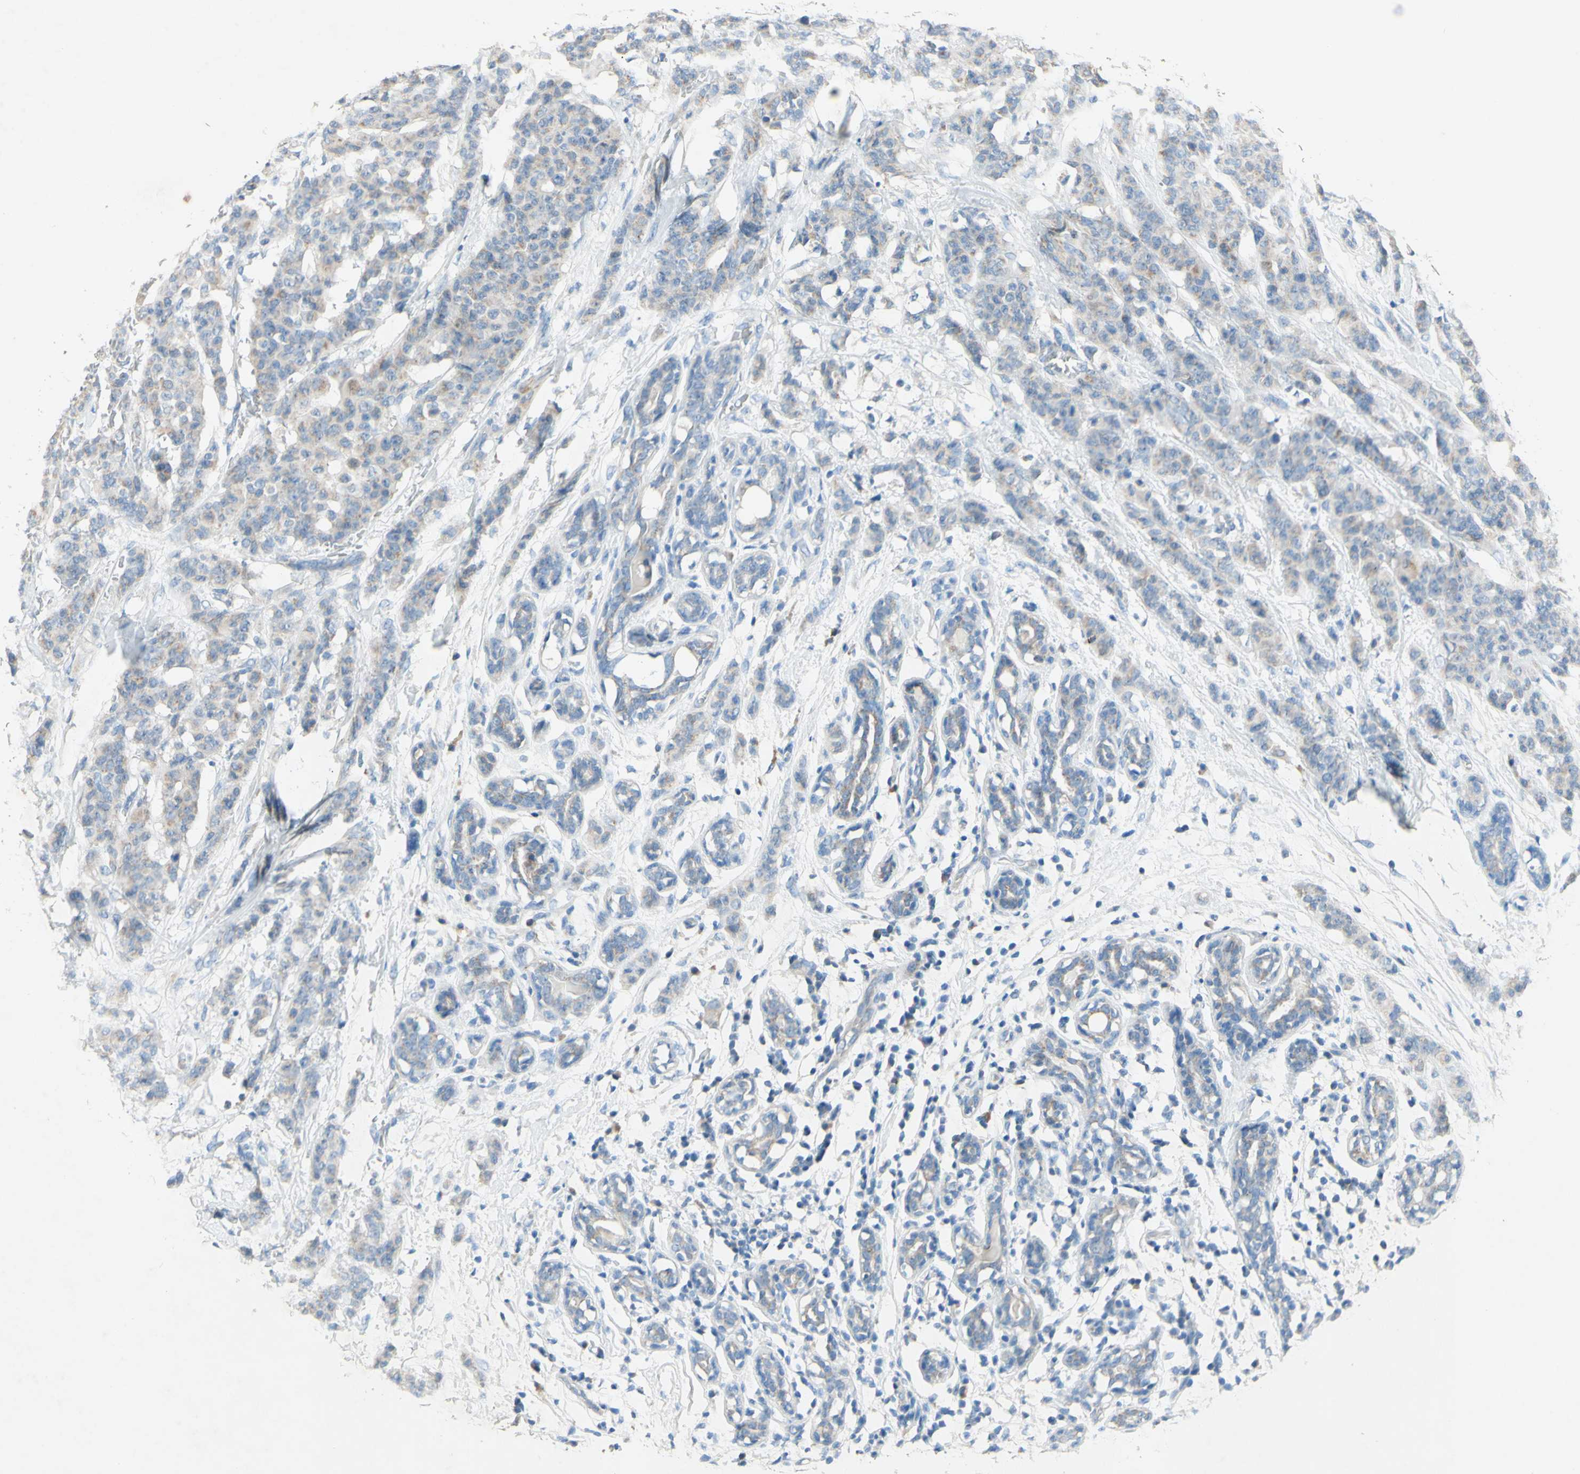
{"staining": {"intensity": "negative", "quantity": "none", "location": "none"}, "tissue": "breast cancer", "cell_type": "Tumor cells", "image_type": "cancer", "snomed": [{"axis": "morphology", "description": "Normal tissue, NOS"}, {"axis": "morphology", "description": "Duct carcinoma"}, {"axis": "topography", "description": "Breast"}], "caption": "DAB immunohistochemical staining of intraductal carcinoma (breast) displays no significant staining in tumor cells.", "gene": "ACADL", "patient": {"sex": "female", "age": 40}}